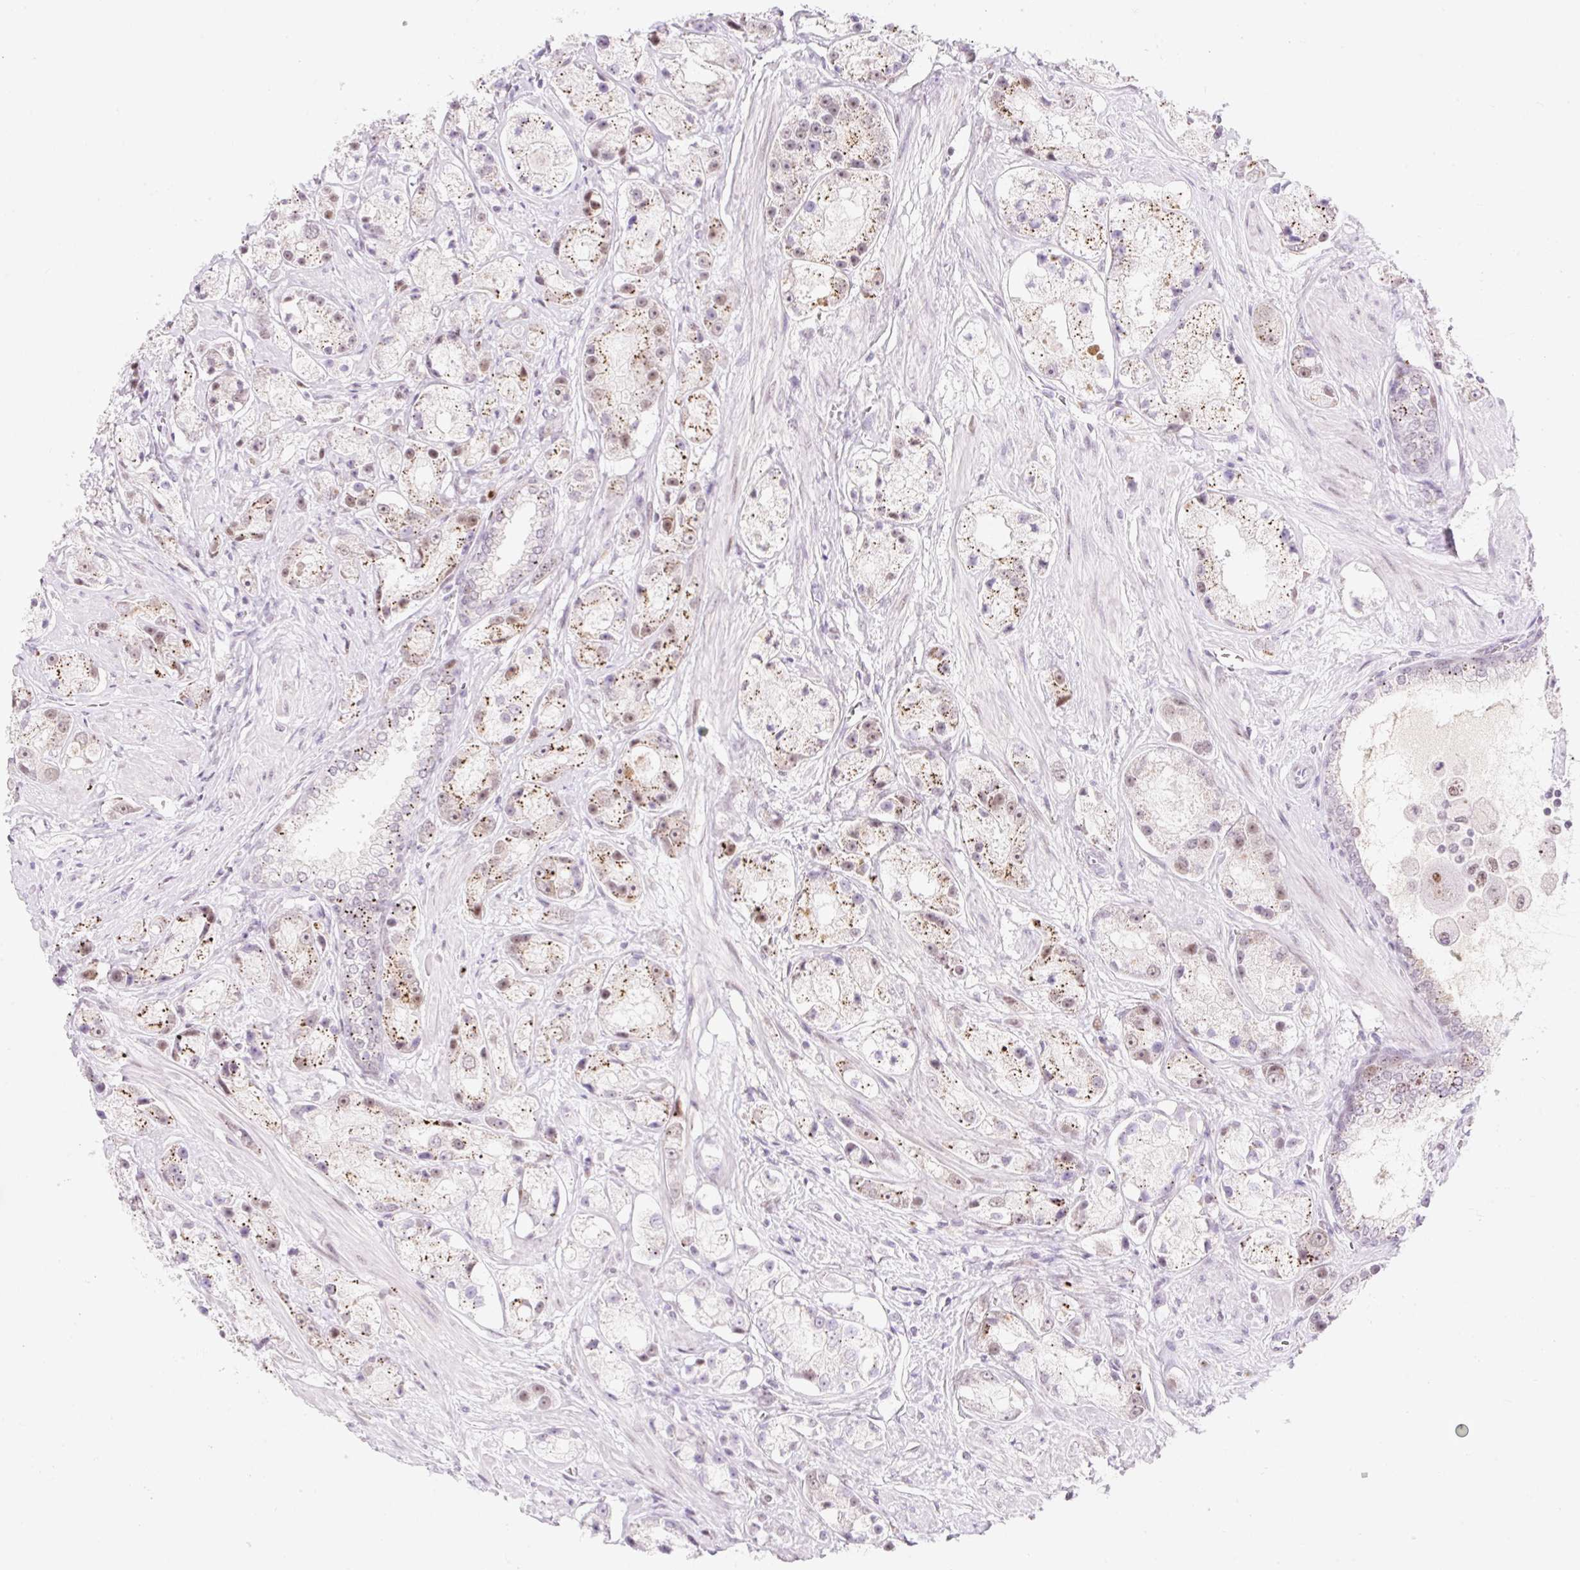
{"staining": {"intensity": "moderate", "quantity": "25%-75%", "location": "cytoplasmic/membranous,nuclear"}, "tissue": "prostate cancer", "cell_type": "Tumor cells", "image_type": "cancer", "snomed": [{"axis": "morphology", "description": "Adenocarcinoma, High grade"}, {"axis": "topography", "description": "Prostate"}], "caption": "Immunohistochemical staining of human adenocarcinoma (high-grade) (prostate) reveals medium levels of moderate cytoplasmic/membranous and nuclear staining in approximately 25%-75% of tumor cells.", "gene": "H2BW1", "patient": {"sex": "male", "age": 67}}